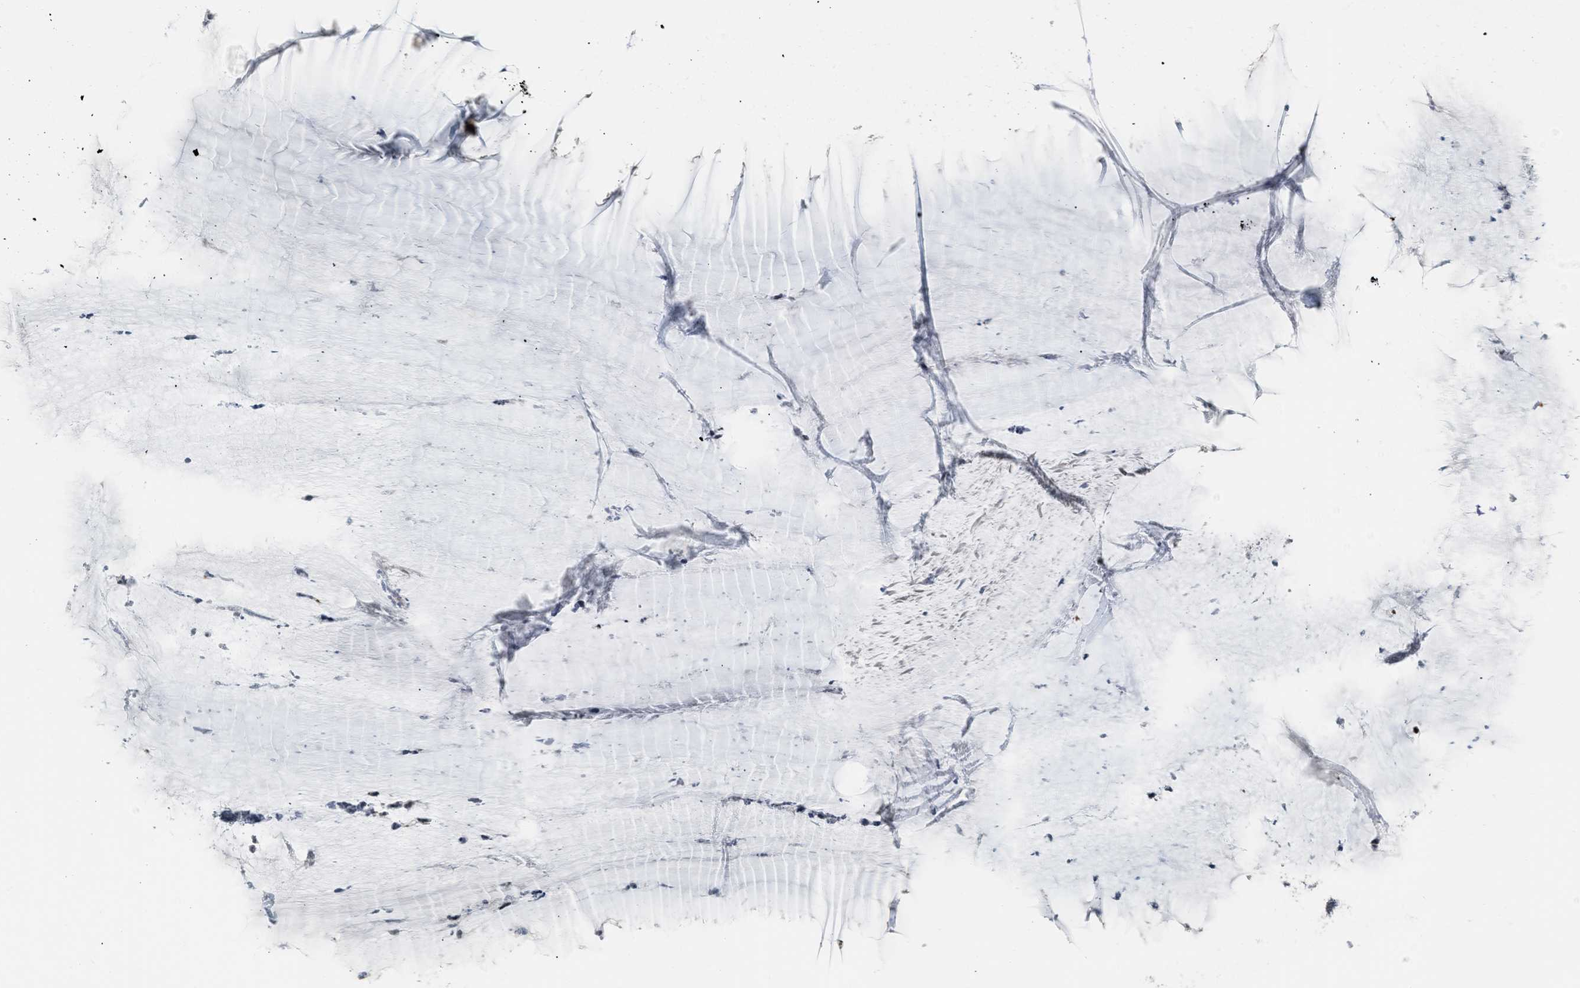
{"staining": {"intensity": "weak", "quantity": "25%-75%", "location": "cytoplasmic/membranous"}, "tissue": "cervix", "cell_type": "Glandular cells", "image_type": "normal", "snomed": [{"axis": "morphology", "description": "Normal tissue, NOS"}, {"axis": "topography", "description": "Cervix"}], "caption": "A high-resolution image shows immunohistochemistry staining of normal cervix, which exhibits weak cytoplasmic/membranous positivity in about 25%-75% of glandular cells. (Brightfield microscopy of DAB IHC at high magnification).", "gene": "TTBK2", "patient": {"sex": "female", "age": 77}}